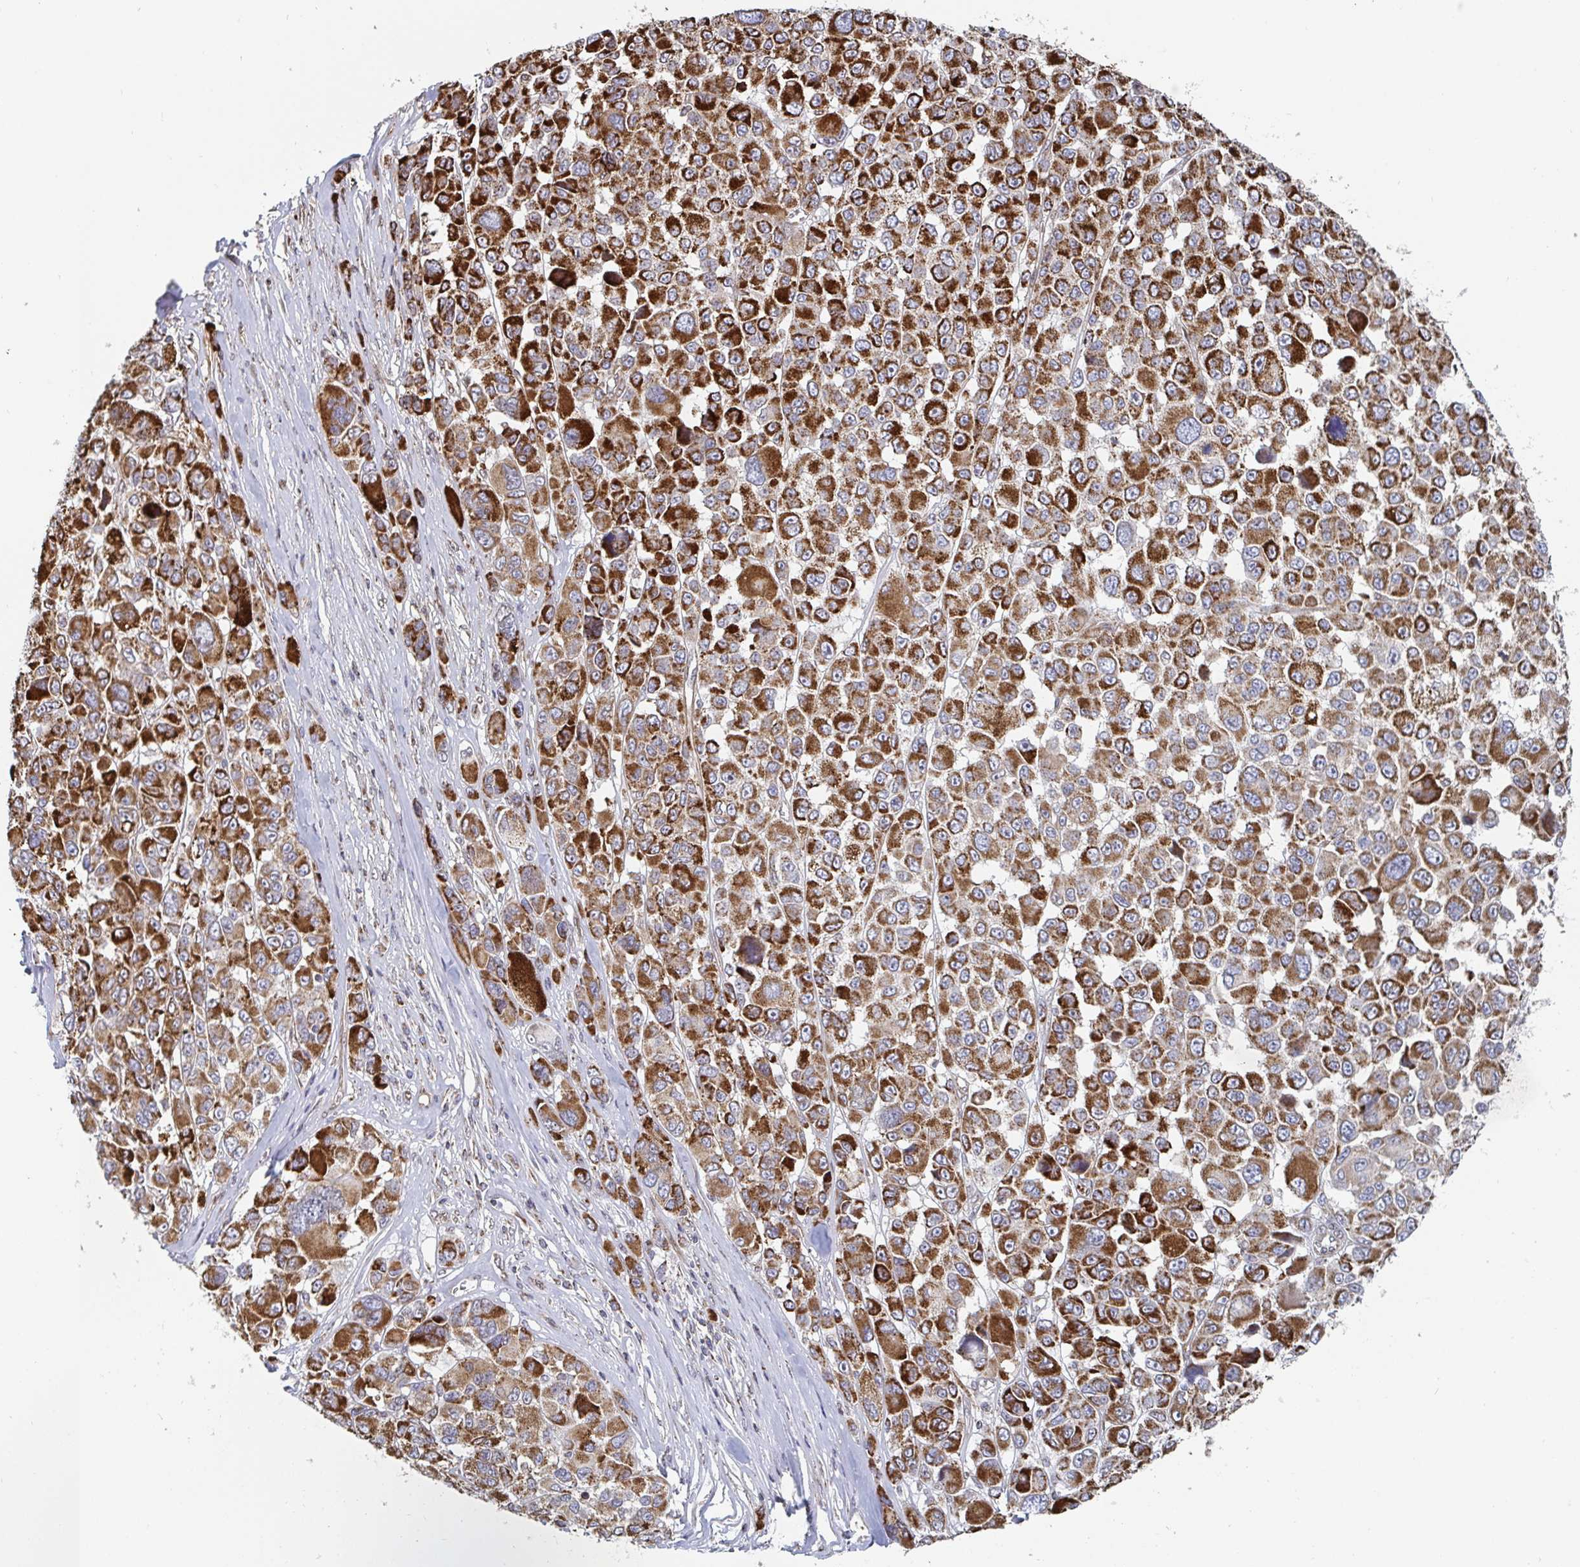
{"staining": {"intensity": "strong", "quantity": ">75%", "location": "cytoplasmic/membranous"}, "tissue": "melanoma", "cell_type": "Tumor cells", "image_type": "cancer", "snomed": [{"axis": "morphology", "description": "Malignant melanoma, NOS"}, {"axis": "topography", "description": "Skin"}], "caption": "Melanoma tissue exhibits strong cytoplasmic/membranous expression in about >75% of tumor cells (Stains: DAB in brown, nuclei in blue, Microscopy: brightfield microscopy at high magnification).", "gene": "STARD8", "patient": {"sex": "female", "age": 66}}